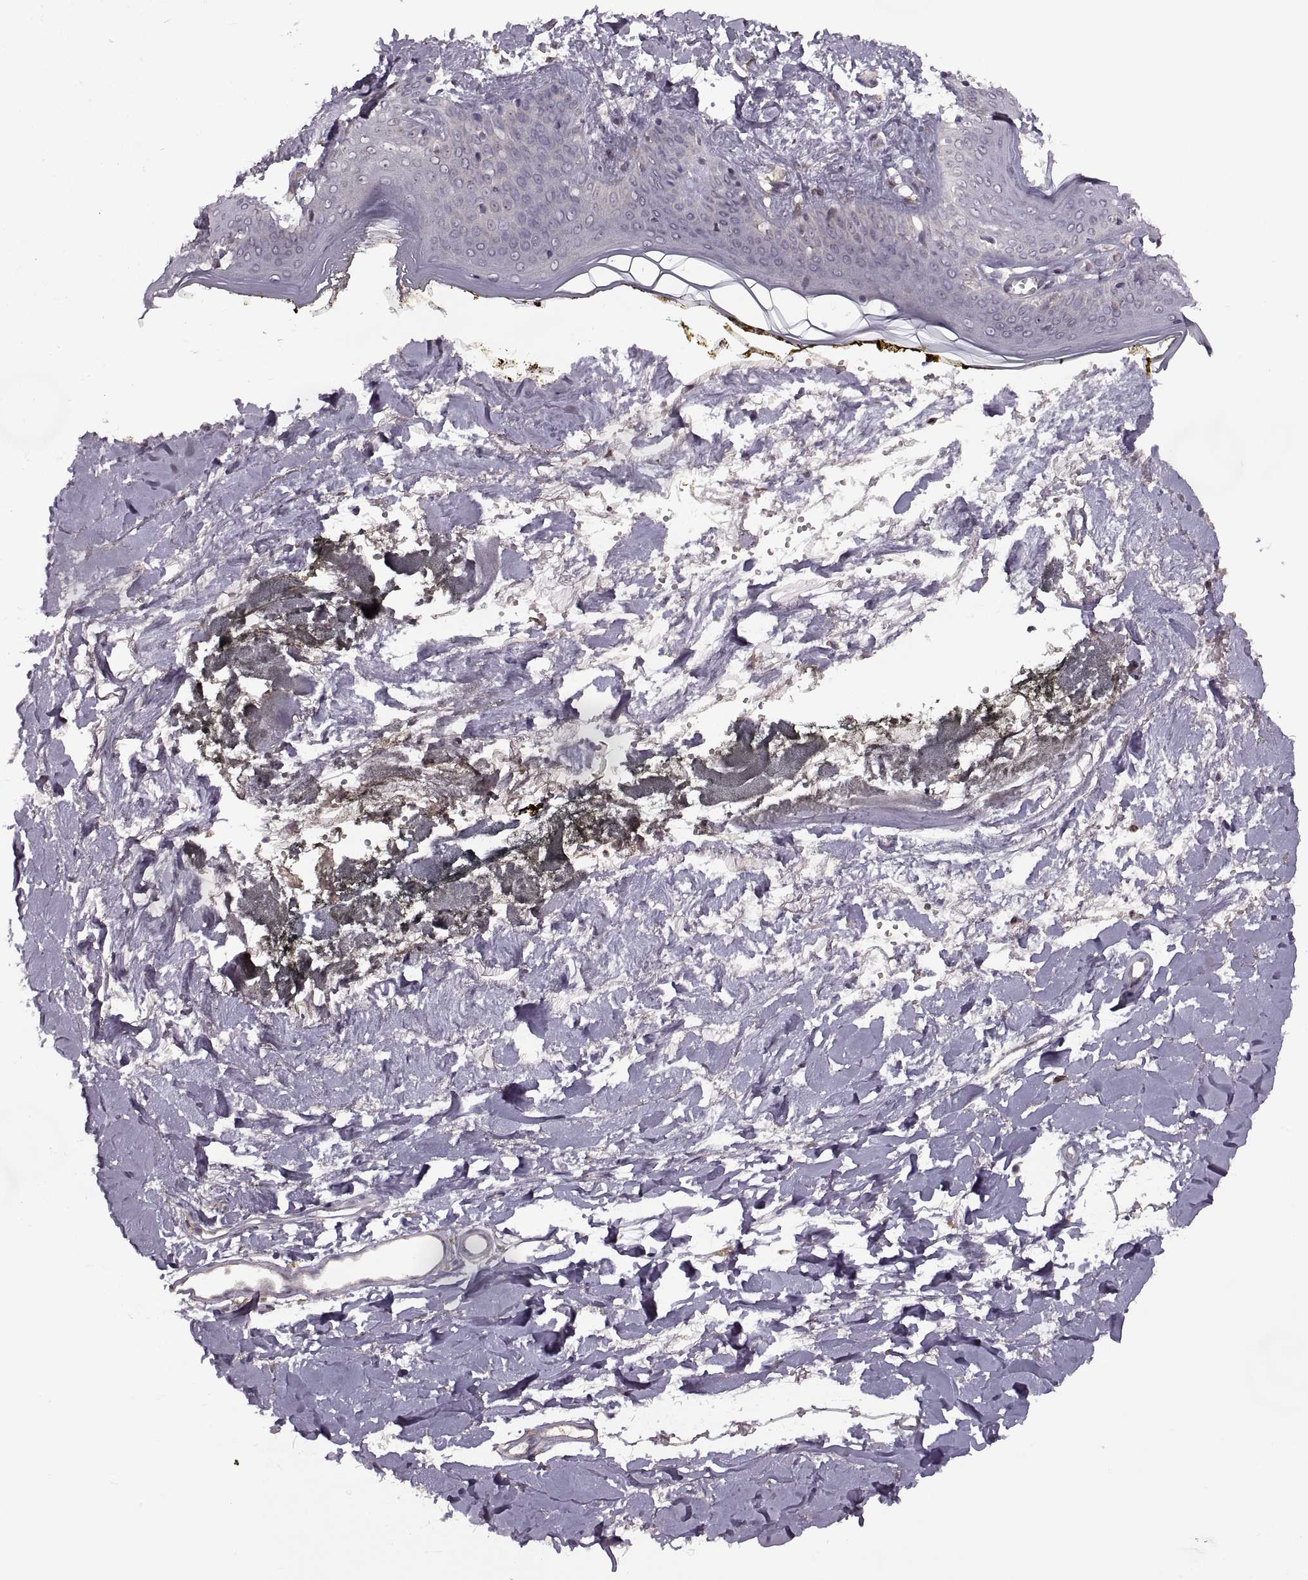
{"staining": {"intensity": "negative", "quantity": "none", "location": "none"}, "tissue": "skin", "cell_type": "Fibroblasts", "image_type": "normal", "snomed": [{"axis": "morphology", "description": "Normal tissue, NOS"}, {"axis": "topography", "description": "Skin"}], "caption": "A micrograph of skin stained for a protein exhibits no brown staining in fibroblasts. The staining is performed using DAB brown chromogen with nuclei counter-stained in using hematoxylin.", "gene": "PIERCE1", "patient": {"sex": "female", "age": 34}}